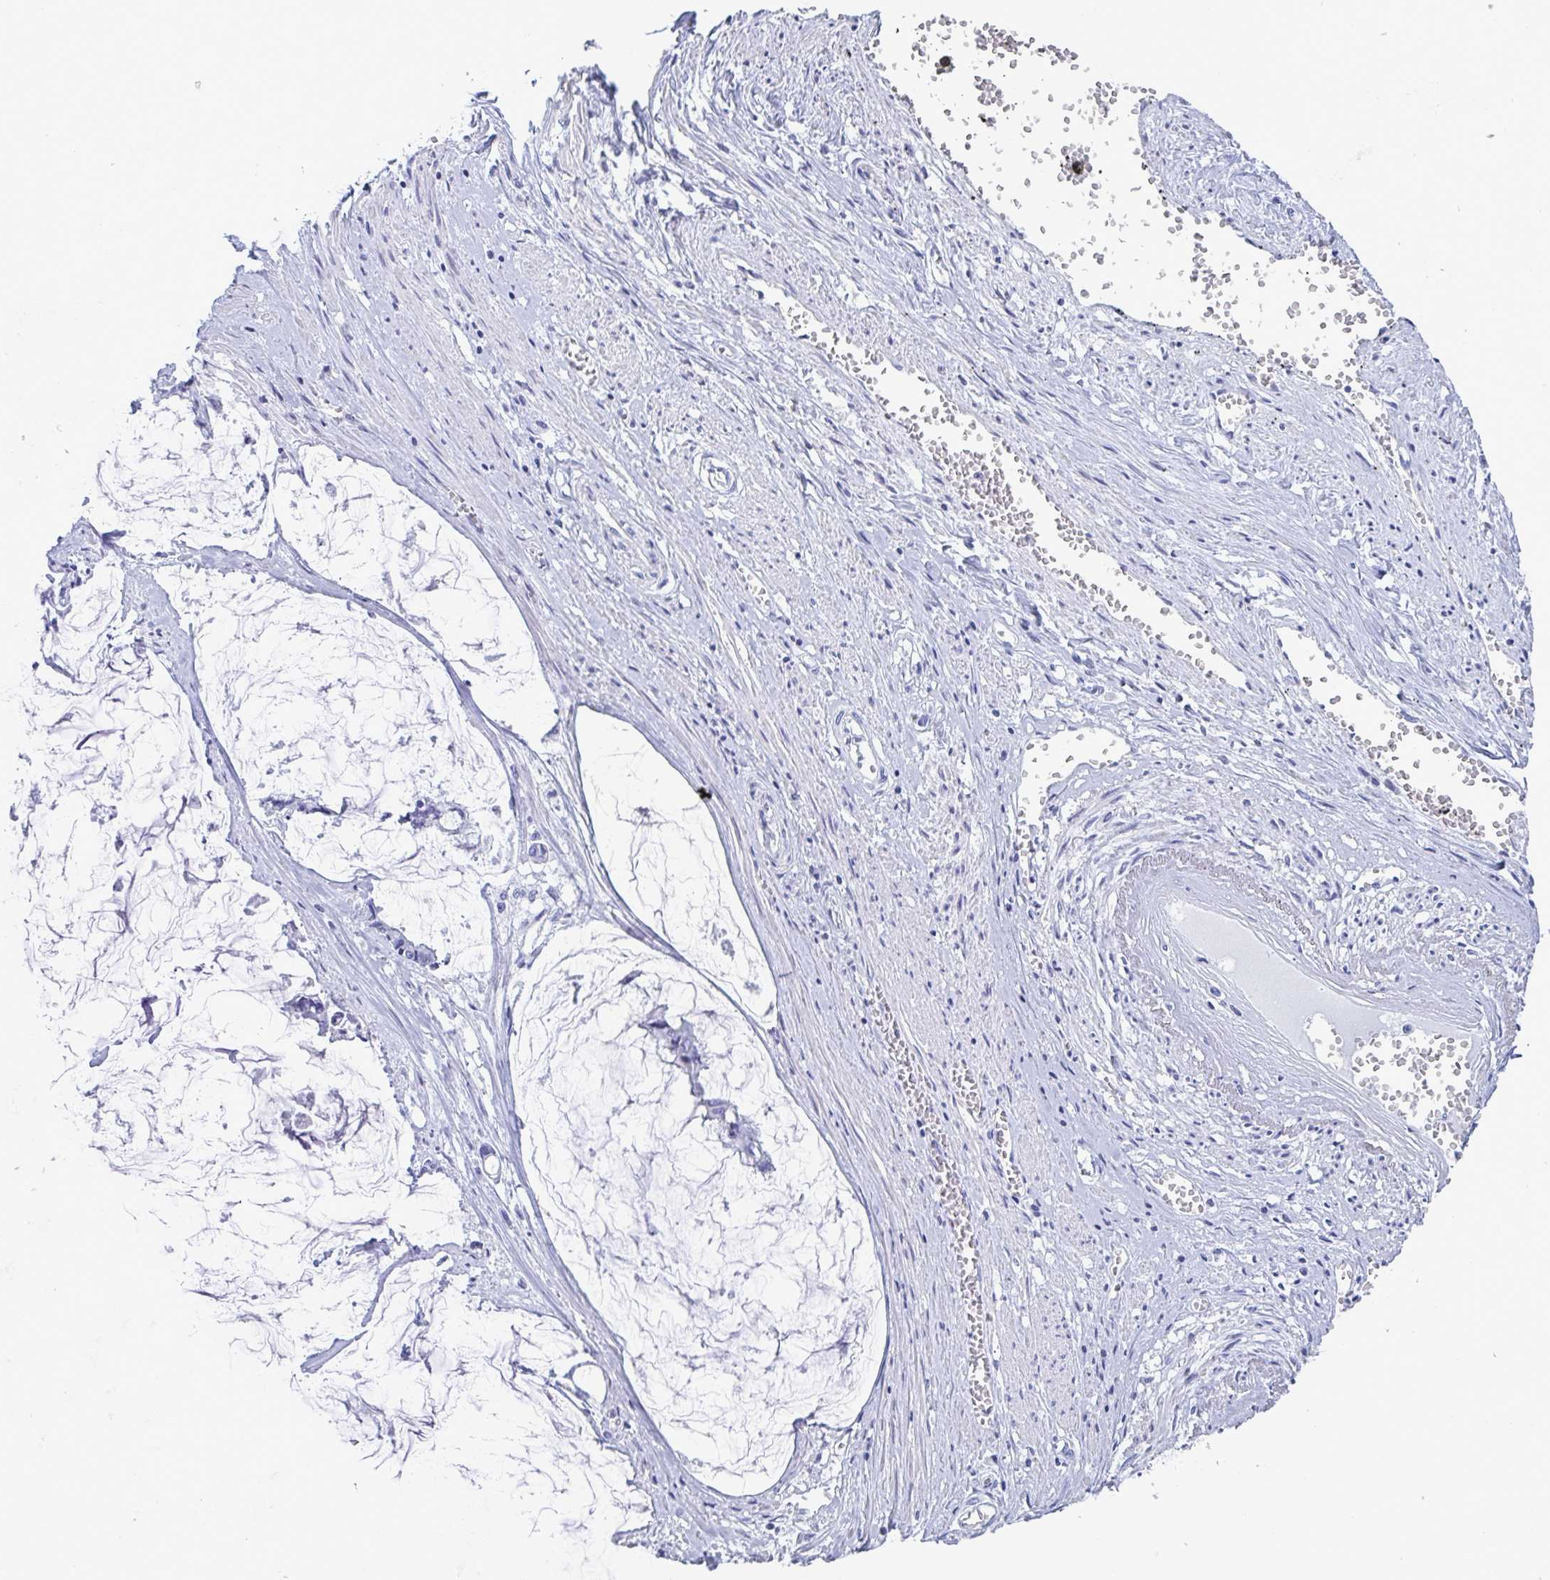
{"staining": {"intensity": "negative", "quantity": "none", "location": "none"}, "tissue": "ovarian cancer", "cell_type": "Tumor cells", "image_type": "cancer", "snomed": [{"axis": "morphology", "description": "Cystadenocarcinoma, mucinous, NOS"}, {"axis": "topography", "description": "Ovary"}], "caption": "This is a photomicrograph of IHC staining of ovarian cancer, which shows no expression in tumor cells. (Stains: DAB immunohistochemistry (IHC) with hematoxylin counter stain, Microscopy: brightfield microscopy at high magnification).", "gene": "CDX4", "patient": {"sex": "female", "age": 90}}